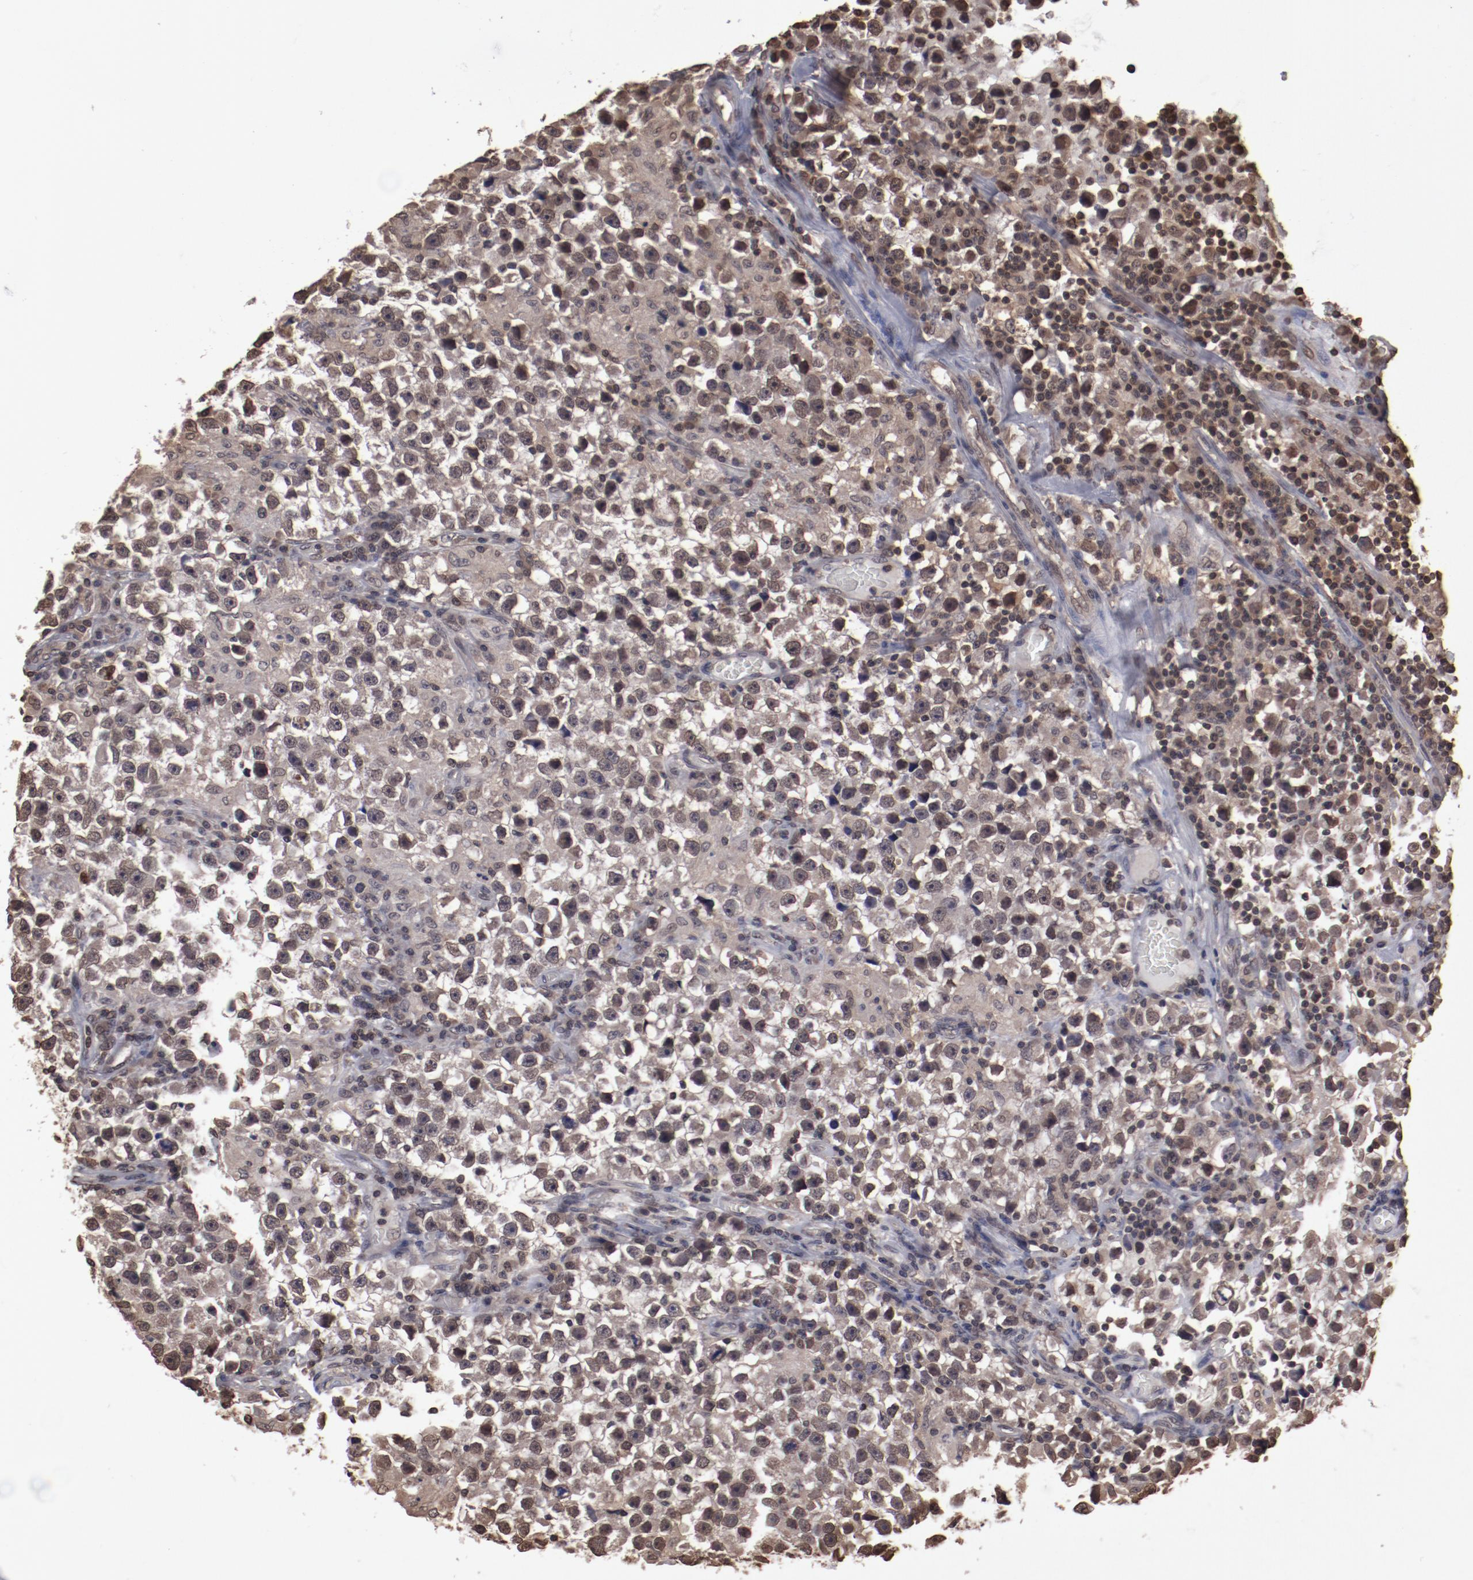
{"staining": {"intensity": "moderate", "quantity": ">75%", "location": "nuclear"}, "tissue": "testis cancer", "cell_type": "Tumor cells", "image_type": "cancer", "snomed": [{"axis": "morphology", "description": "Seminoma, NOS"}, {"axis": "topography", "description": "Testis"}], "caption": "This is an image of immunohistochemistry (IHC) staining of testis cancer (seminoma), which shows moderate staining in the nuclear of tumor cells.", "gene": "AKT1", "patient": {"sex": "male", "age": 33}}